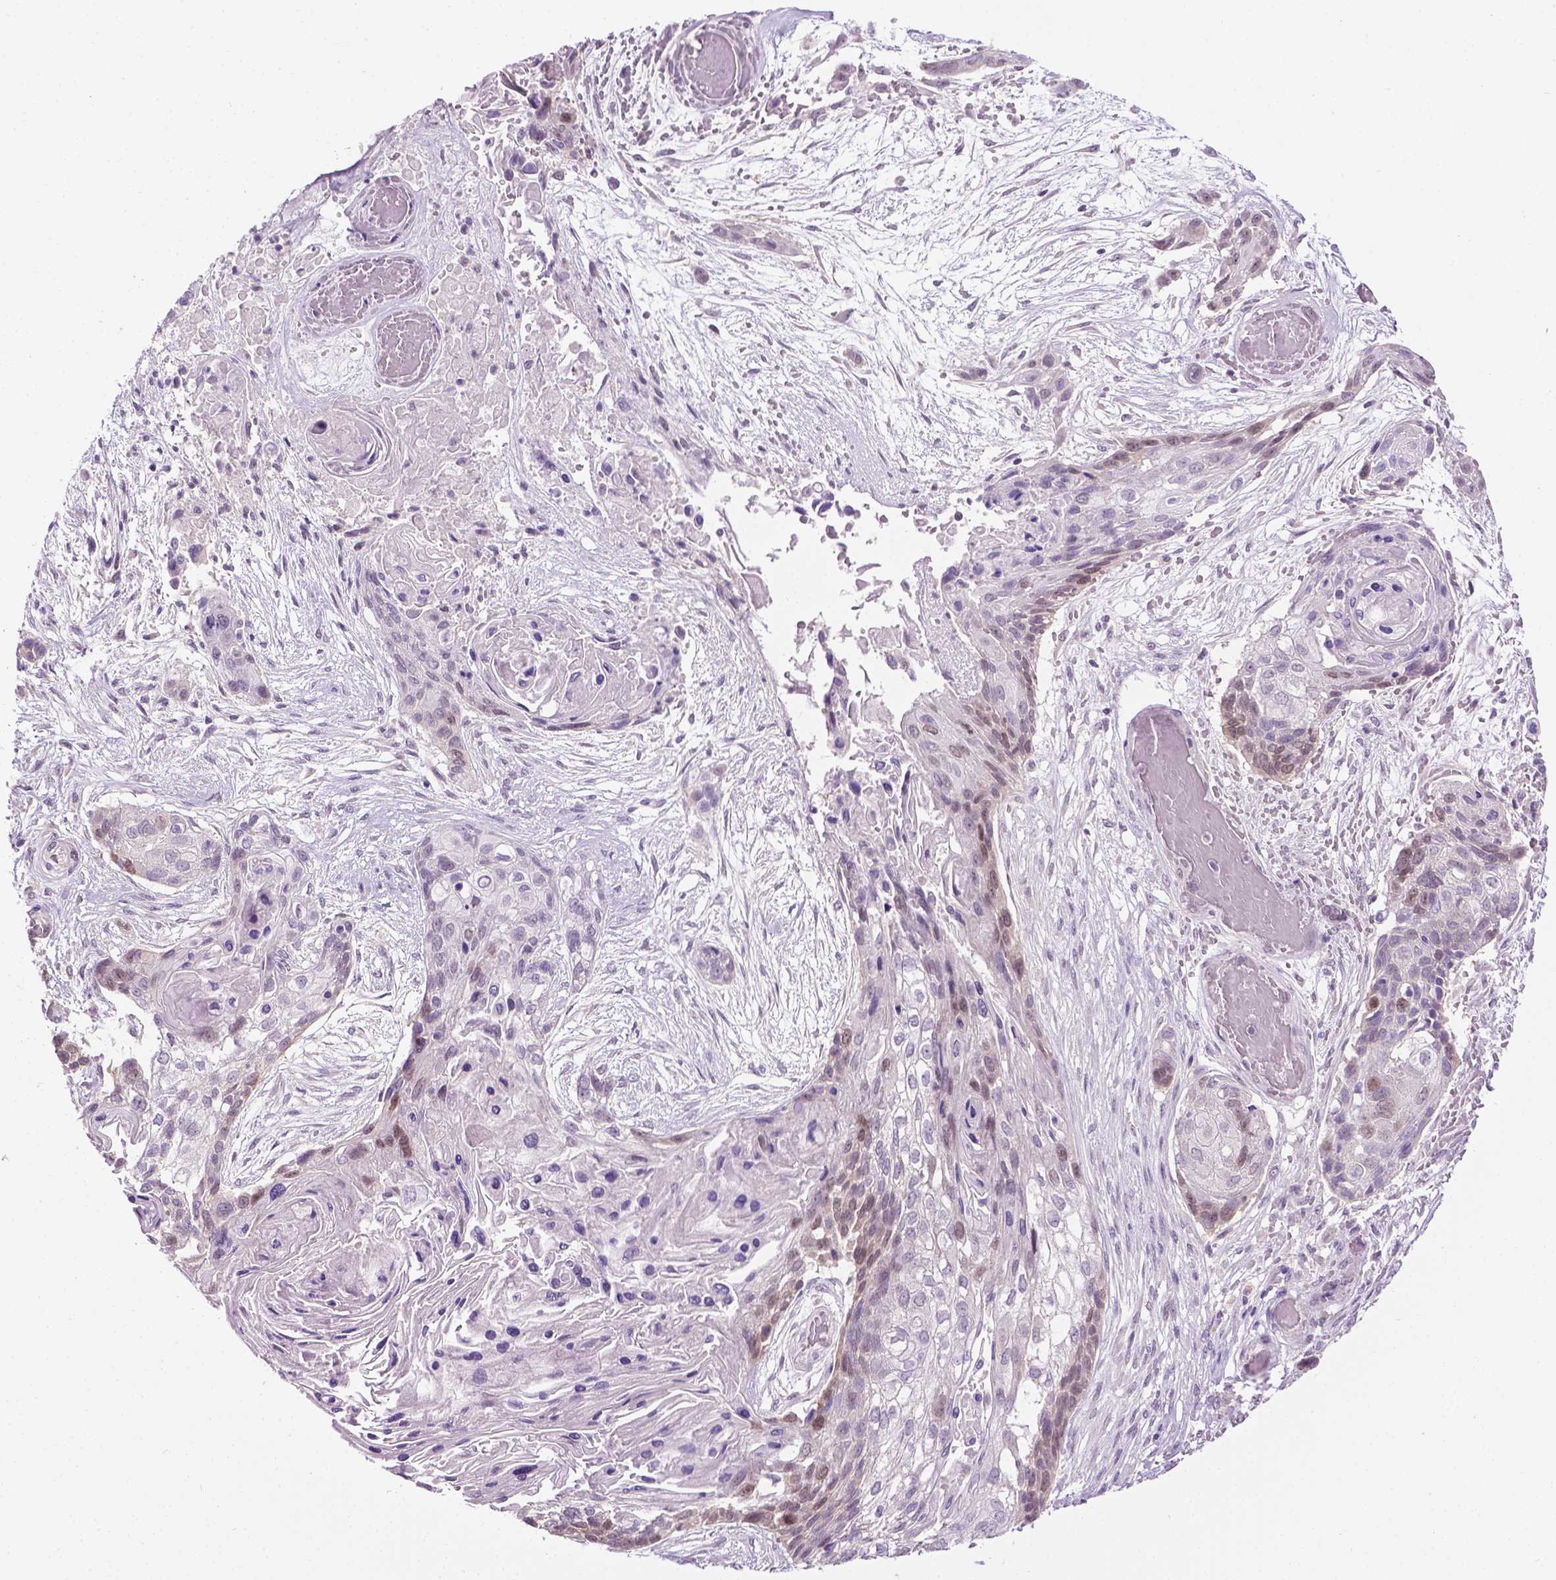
{"staining": {"intensity": "weak", "quantity": "<25%", "location": "nuclear"}, "tissue": "lung cancer", "cell_type": "Tumor cells", "image_type": "cancer", "snomed": [{"axis": "morphology", "description": "Squamous cell carcinoma, NOS"}, {"axis": "topography", "description": "Lung"}], "caption": "An immunohistochemistry micrograph of lung squamous cell carcinoma is shown. There is no staining in tumor cells of lung squamous cell carcinoma. Brightfield microscopy of IHC stained with DAB (3,3'-diaminobenzidine) (brown) and hematoxylin (blue), captured at high magnification.", "gene": "DENND4A", "patient": {"sex": "male", "age": 69}}